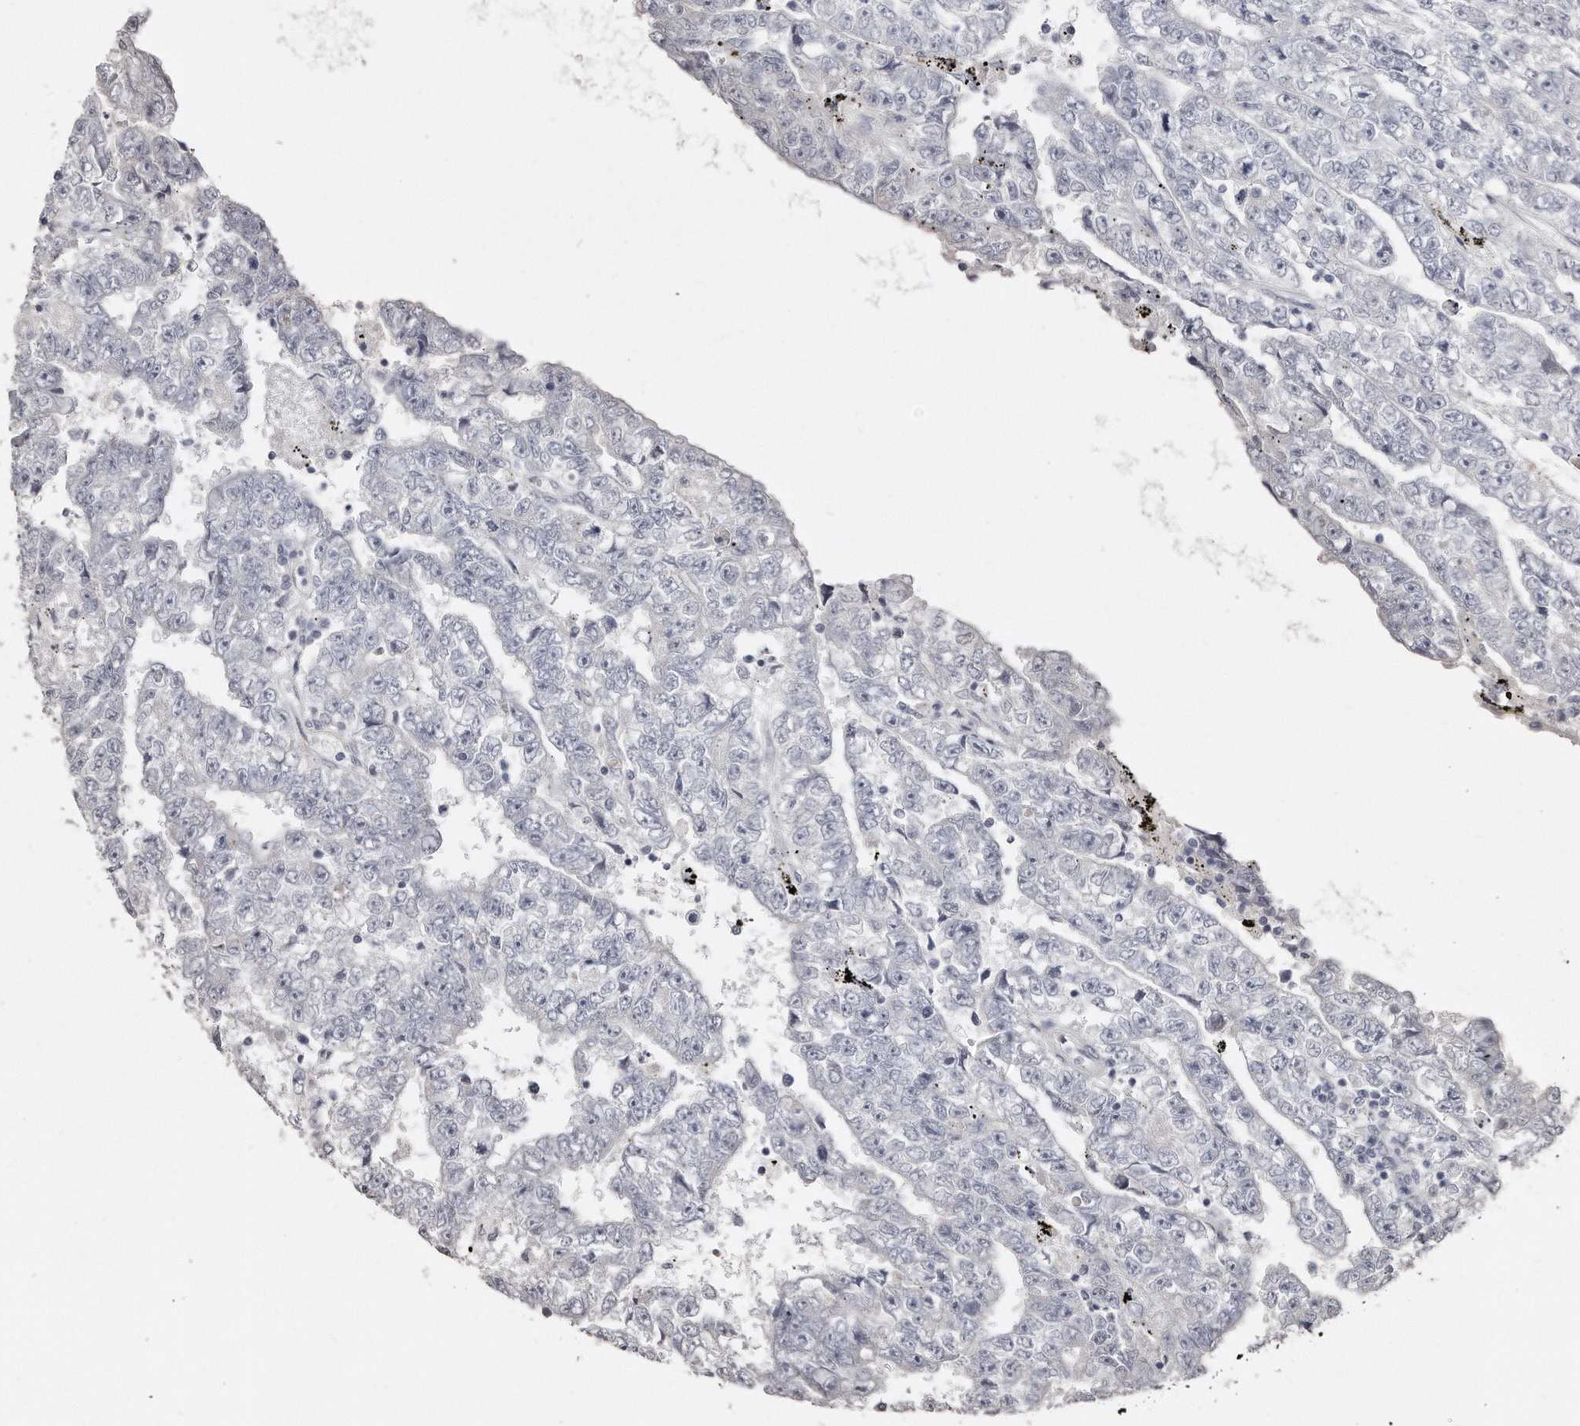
{"staining": {"intensity": "negative", "quantity": "none", "location": "none"}, "tissue": "testis cancer", "cell_type": "Tumor cells", "image_type": "cancer", "snomed": [{"axis": "morphology", "description": "Carcinoma, Embryonal, NOS"}, {"axis": "topography", "description": "Testis"}], "caption": "Immunohistochemical staining of testis cancer (embryonal carcinoma) displays no significant positivity in tumor cells. (IHC, brightfield microscopy, high magnification).", "gene": "LMOD1", "patient": {"sex": "male", "age": 25}}